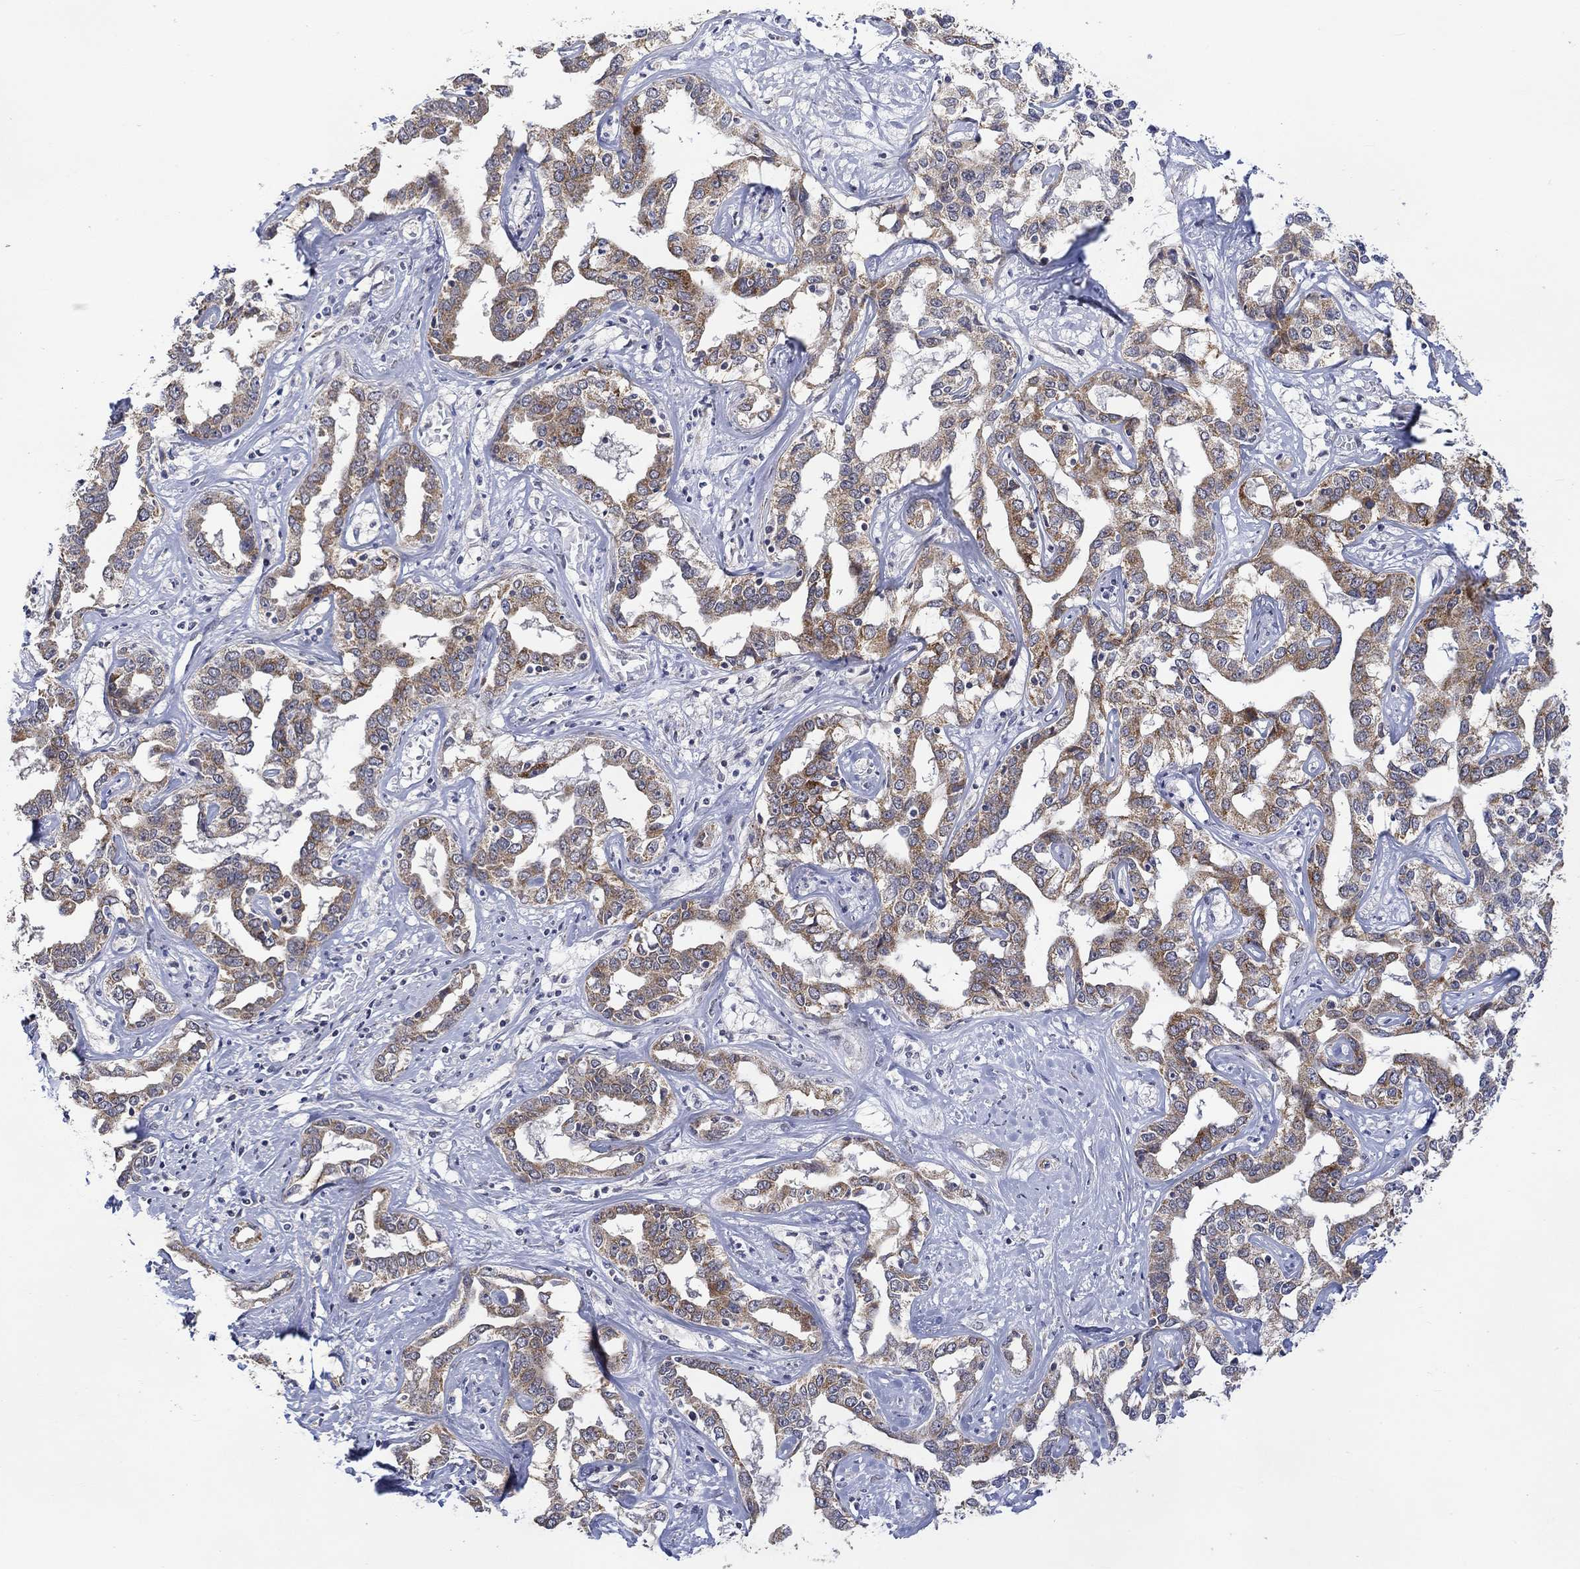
{"staining": {"intensity": "moderate", "quantity": ">75%", "location": "cytoplasmic/membranous"}, "tissue": "liver cancer", "cell_type": "Tumor cells", "image_type": "cancer", "snomed": [{"axis": "morphology", "description": "Cholangiocarcinoma"}, {"axis": "topography", "description": "Liver"}], "caption": "The image demonstrates staining of cholangiocarcinoma (liver), revealing moderate cytoplasmic/membranous protein staining (brown color) within tumor cells.", "gene": "SLC48A1", "patient": {"sex": "male", "age": 59}}